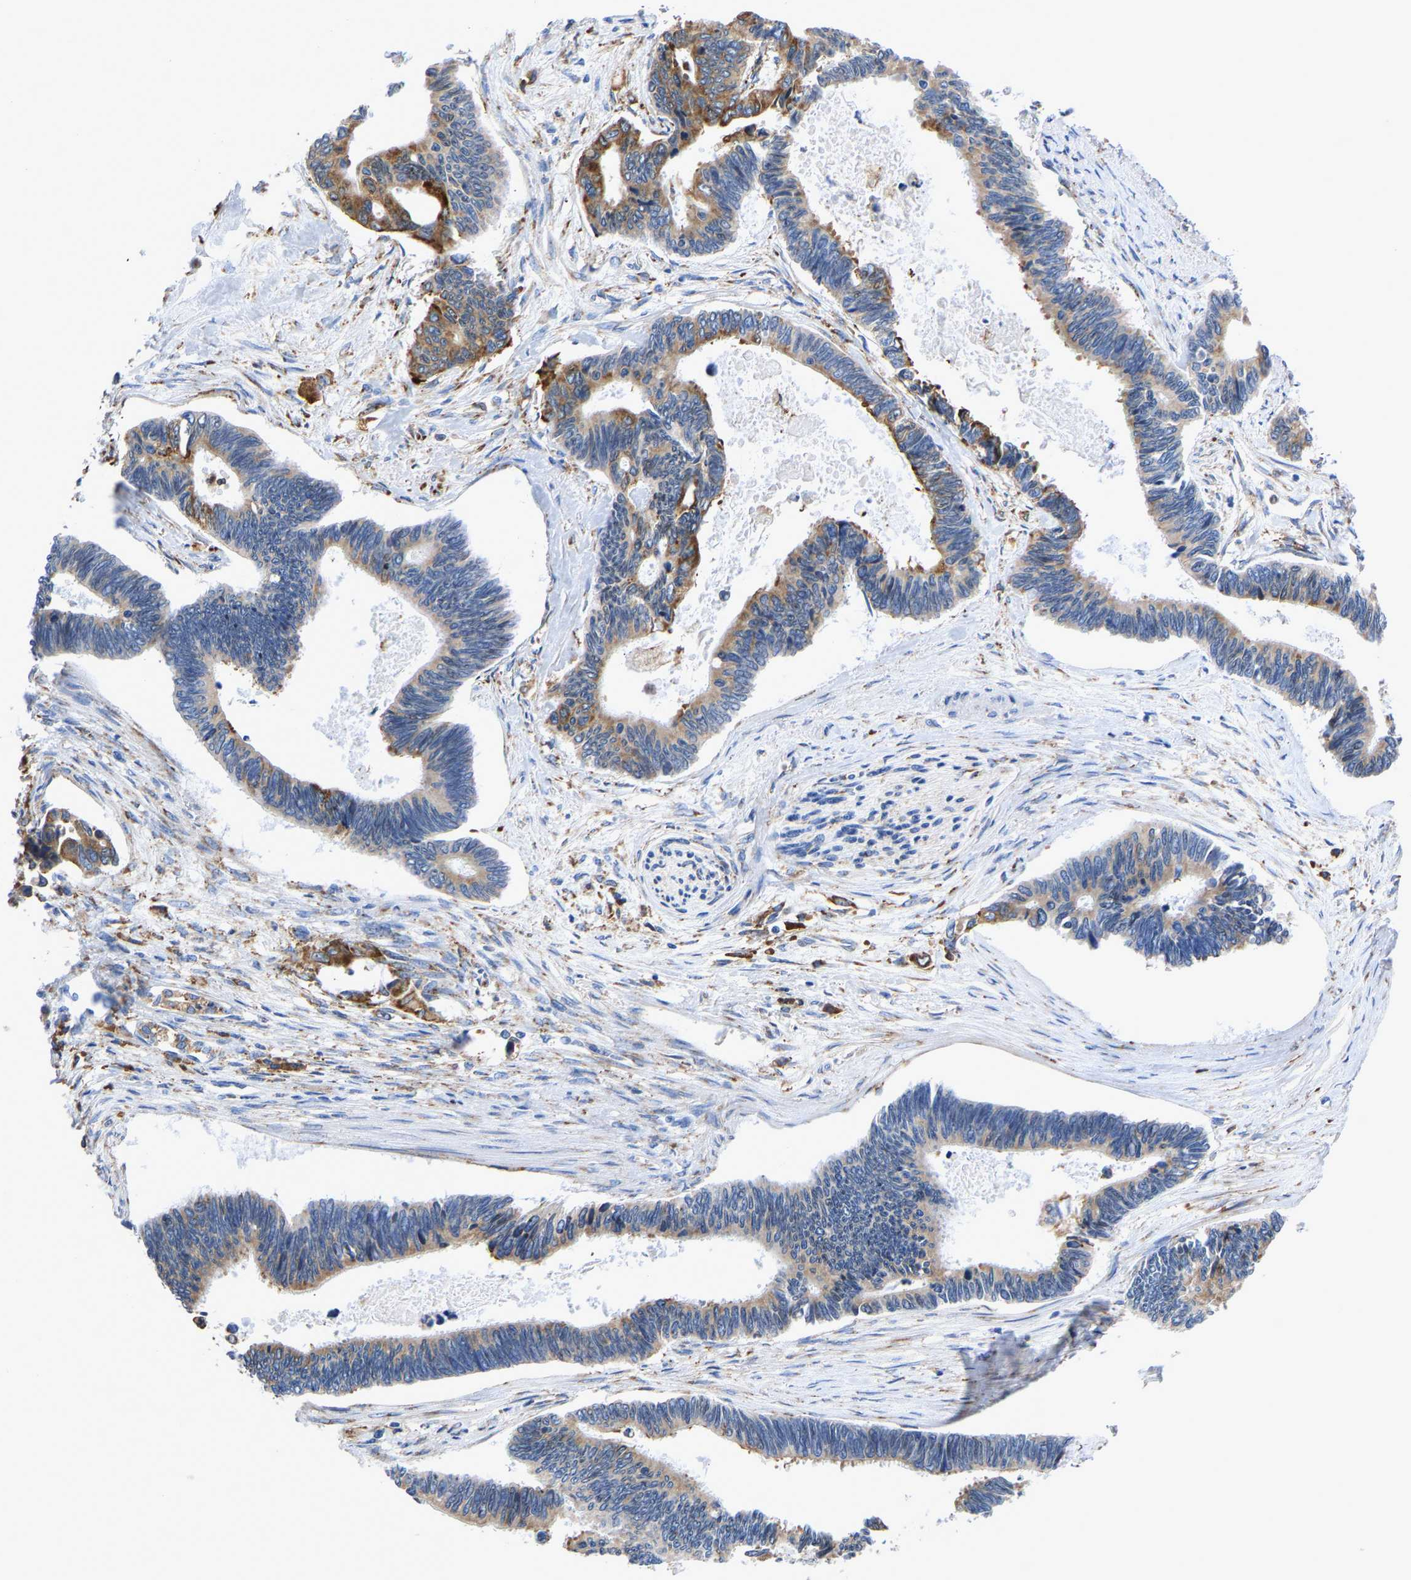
{"staining": {"intensity": "moderate", "quantity": "25%-75%", "location": "cytoplasmic/membranous"}, "tissue": "pancreatic cancer", "cell_type": "Tumor cells", "image_type": "cancer", "snomed": [{"axis": "morphology", "description": "Adenocarcinoma, NOS"}, {"axis": "topography", "description": "Pancreas"}], "caption": "Pancreatic cancer (adenocarcinoma) stained with DAB (3,3'-diaminobenzidine) immunohistochemistry (IHC) shows medium levels of moderate cytoplasmic/membranous staining in approximately 25%-75% of tumor cells.", "gene": "P4HB", "patient": {"sex": "female", "age": 70}}